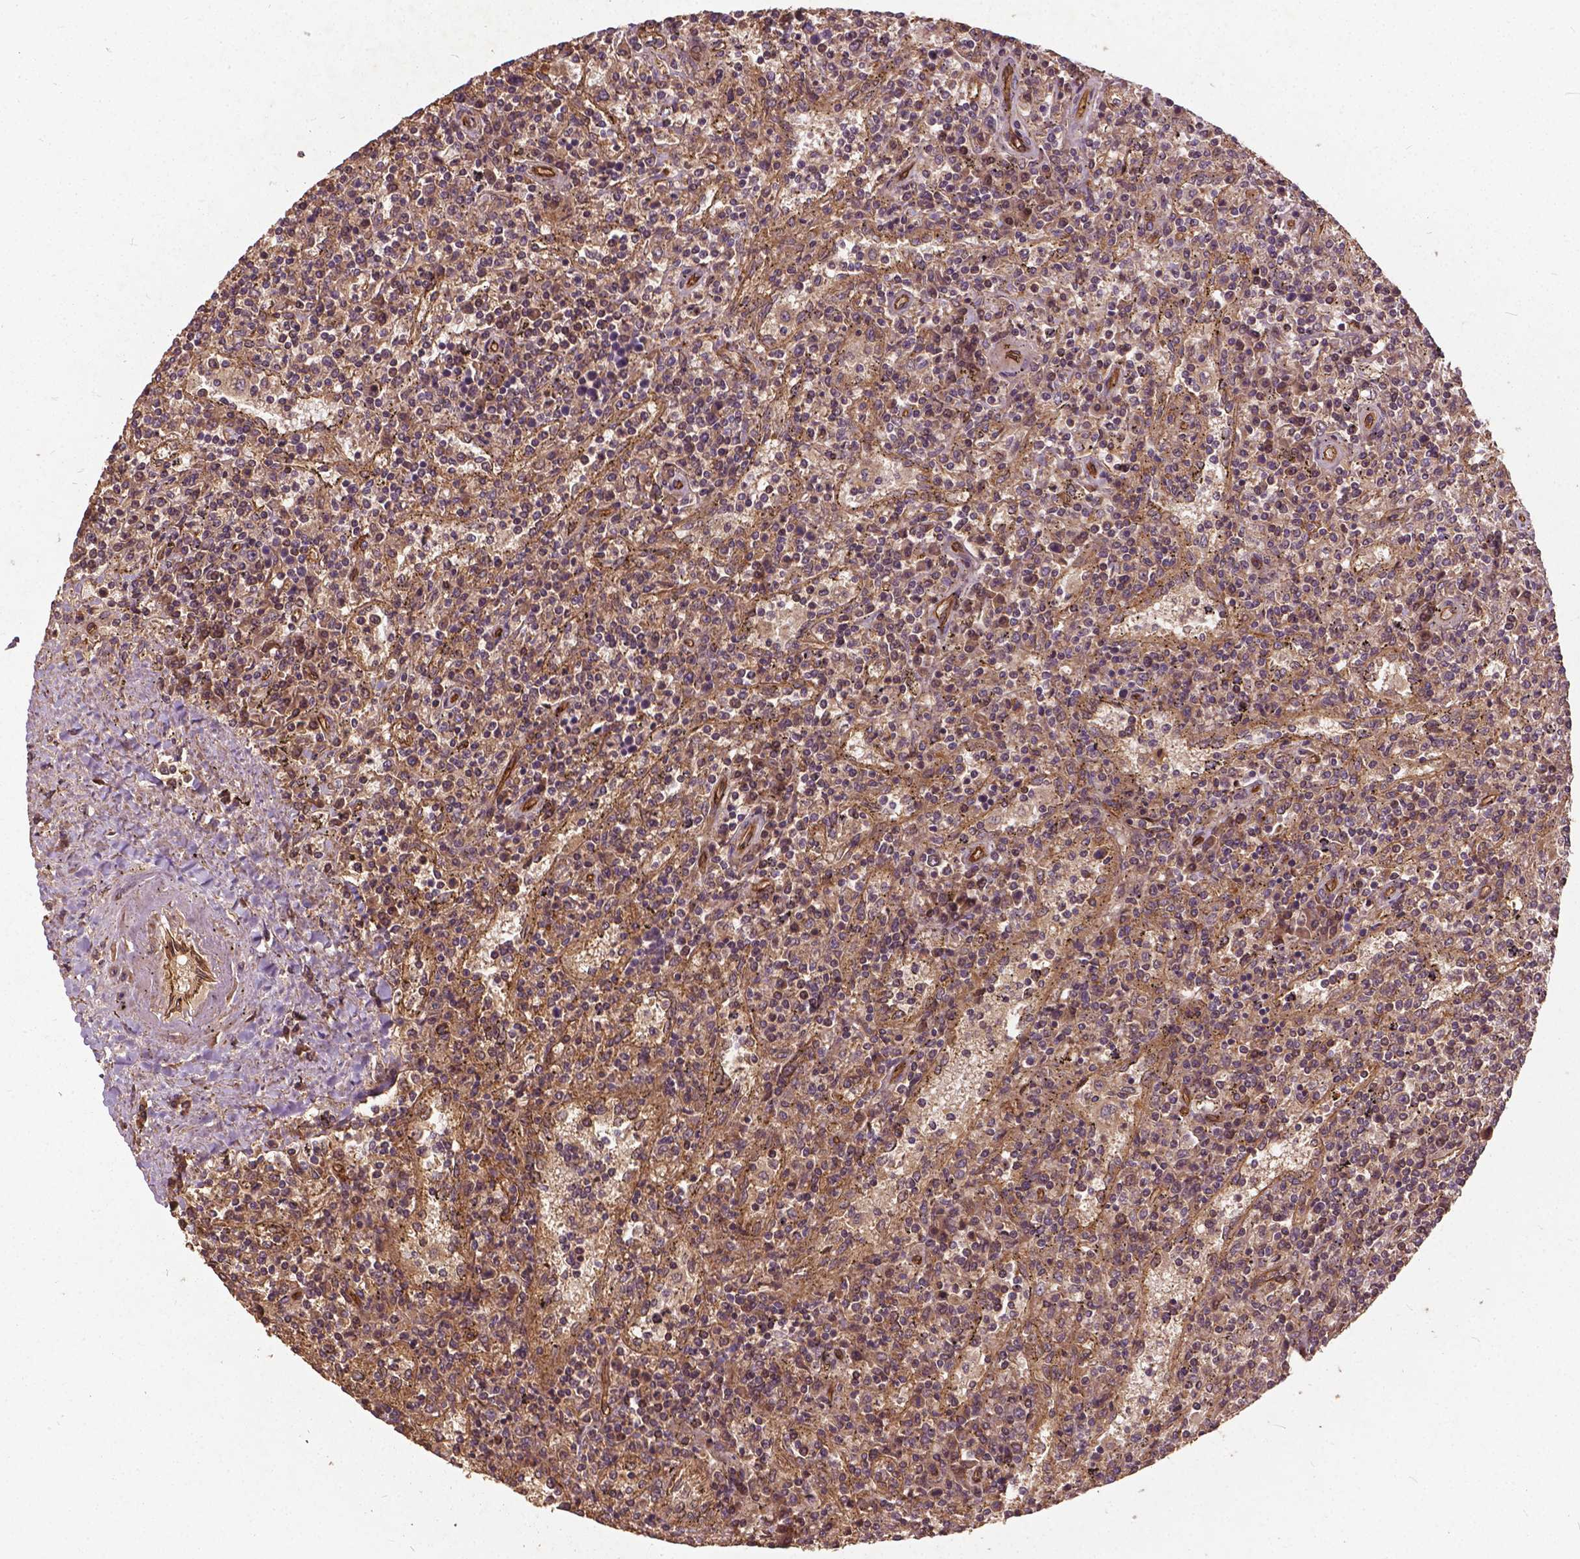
{"staining": {"intensity": "weak", "quantity": "25%-75%", "location": "cytoplasmic/membranous"}, "tissue": "lymphoma", "cell_type": "Tumor cells", "image_type": "cancer", "snomed": [{"axis": "morphology", "description": "Malignant lymphoma, non-Hodgkin's type, Low grade"}, {"axis": "topography", "description": "Spleen"}], "caption": "Low-grade malignant lymphoma, non-Hodgkin's type was stained to show a protein in brown. There is low levels of weak cytoplasmic/membranous staining in approximately 25%-75% of tumor cells. (IHC, brightfield microscopy, high magnification).", "gene": "UBXN2A", "patient": {"sex": "male", "age": 62}}